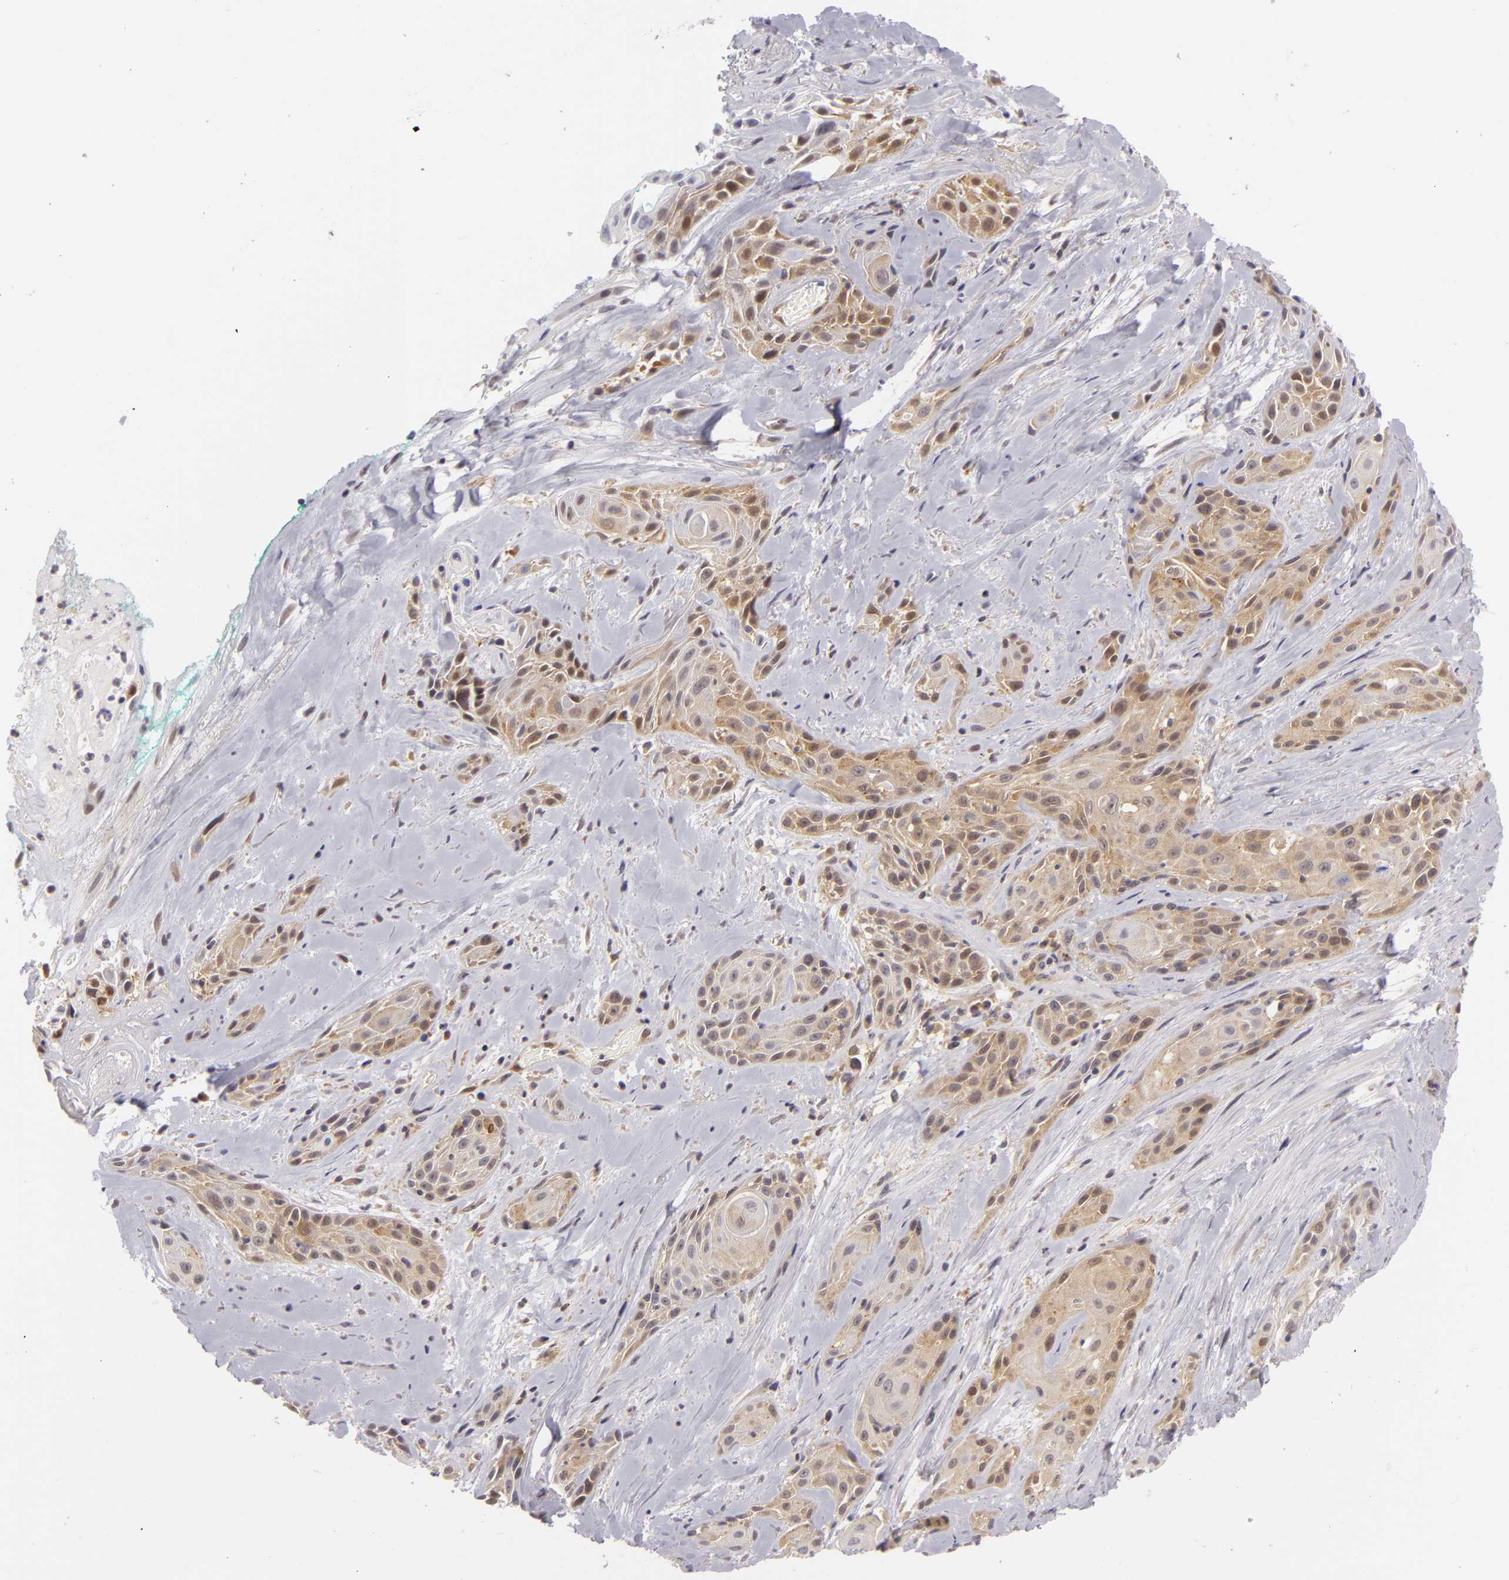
{"staining": {"intensity": "moderate", "quantity": ">75%", "location": "cytoplasmic/membranous"}, "tissue": "skin cancer", "cell_type": "Tumor cells", "image_type": "cancer", "snomed": [{"axis": "morphology", "description": "Squamous cell carcinoma, NOS"}, {"axis": "topography", "description": "Skin"}, {"axis": "topography", "description": "Anal"}], "caption": "Immunohistochemistry of squamous cell carcinoma (skin) demonstrates medium levels of moderate cytoplasmic/membranous positivity in about >75% of tumor cells.", "gene": "BCL10", "patient": {"sex": "male", "age": 64}}